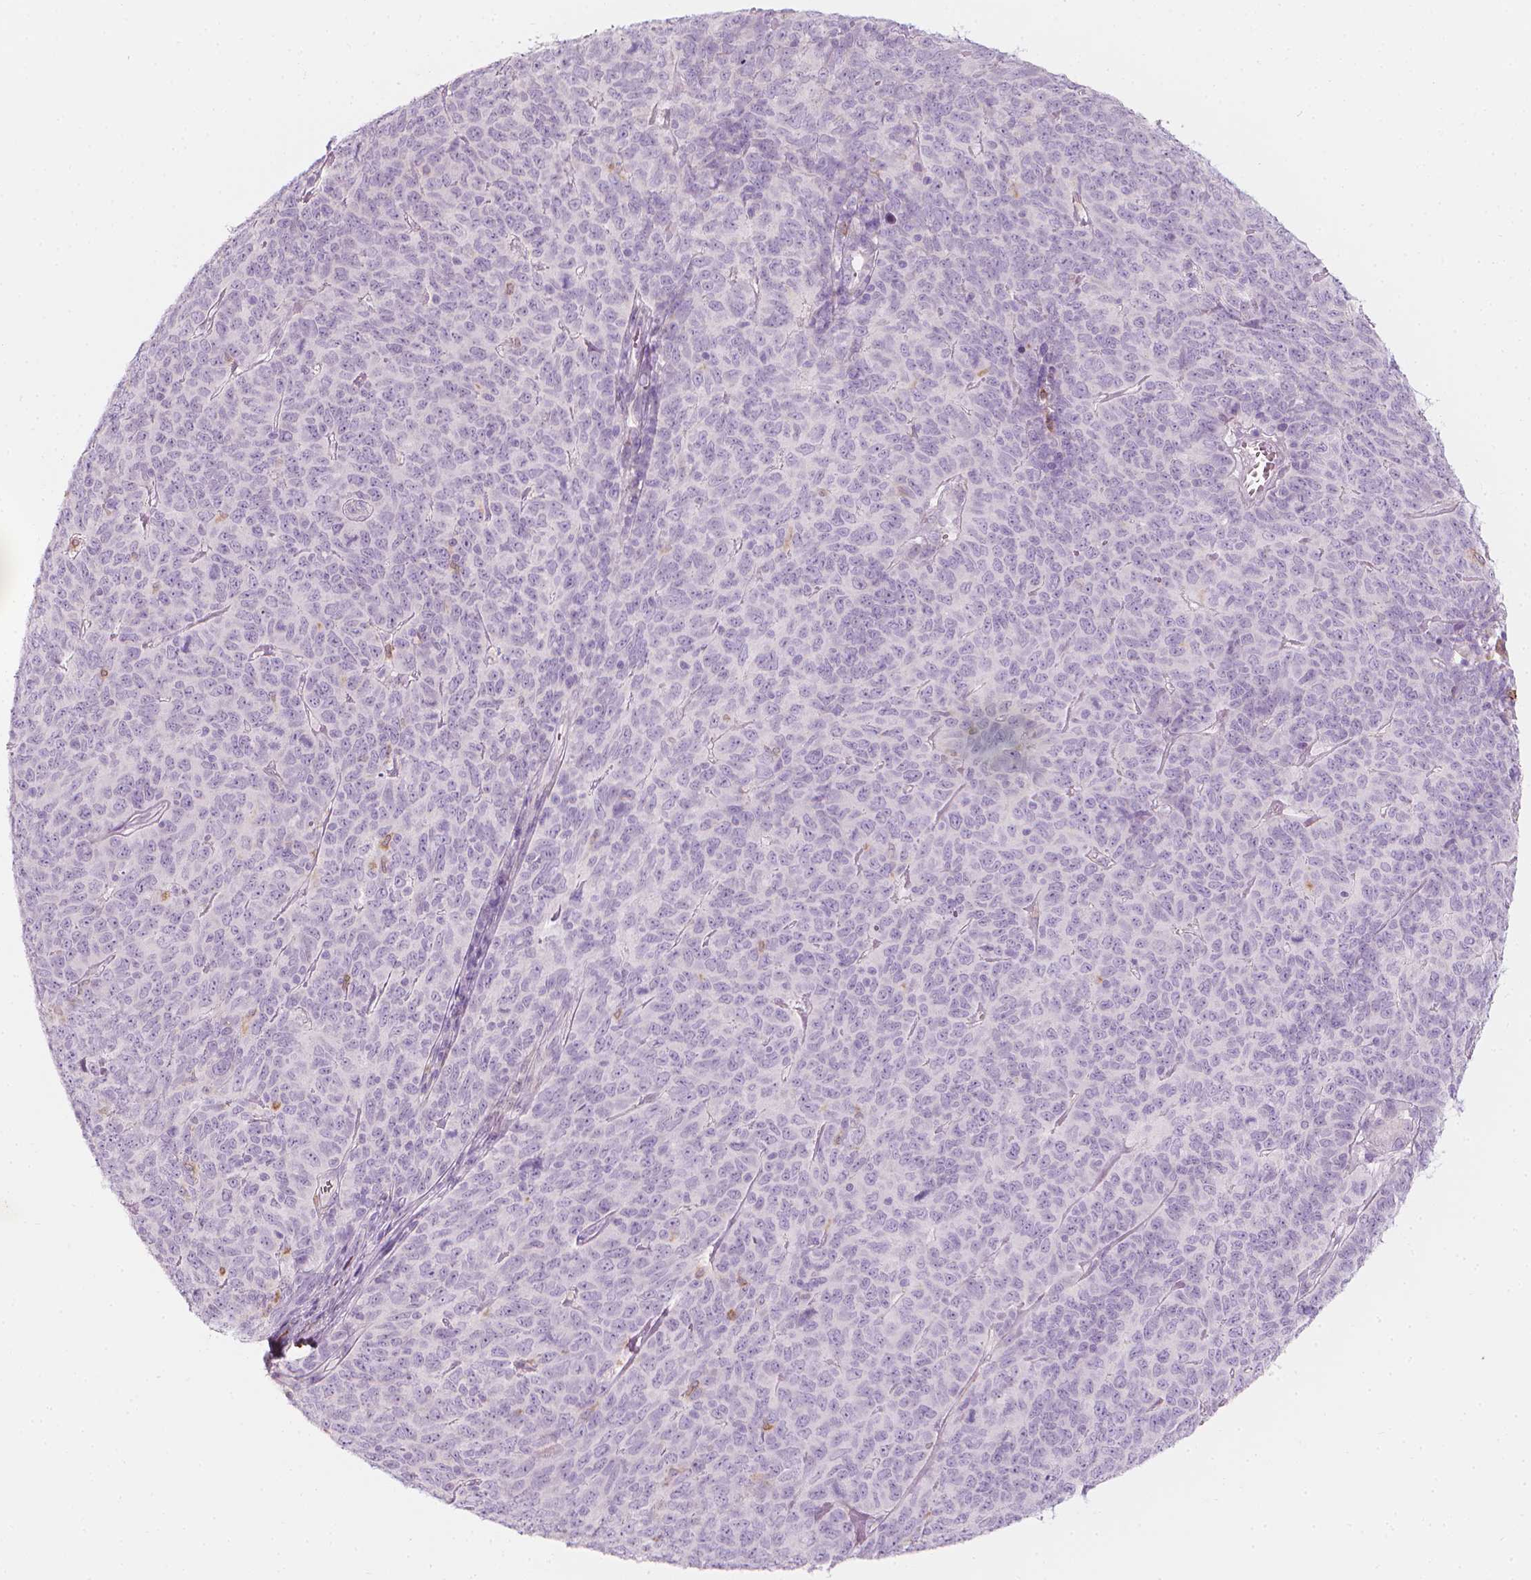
{"staining": {"intensity": "negative", "quantity": "none", "location": "none"}, "tissue": "skin cancer", "cell_type": "Tumor cells", "image_type": "cancer", "snomed": [{"axis": "morphology", "description": "Squamous cell carcinoma, NOS"}, {"axis": "topography", "description": "Skin"}, {"axis": "topography", "description": "Anal"}], "caption": "The immunohistochemistry (IHC) image has no significant expression in tumor cells of skin cancer tissue.", "gene": "CES1", "patient": {"sex": "female", "age": 51}}